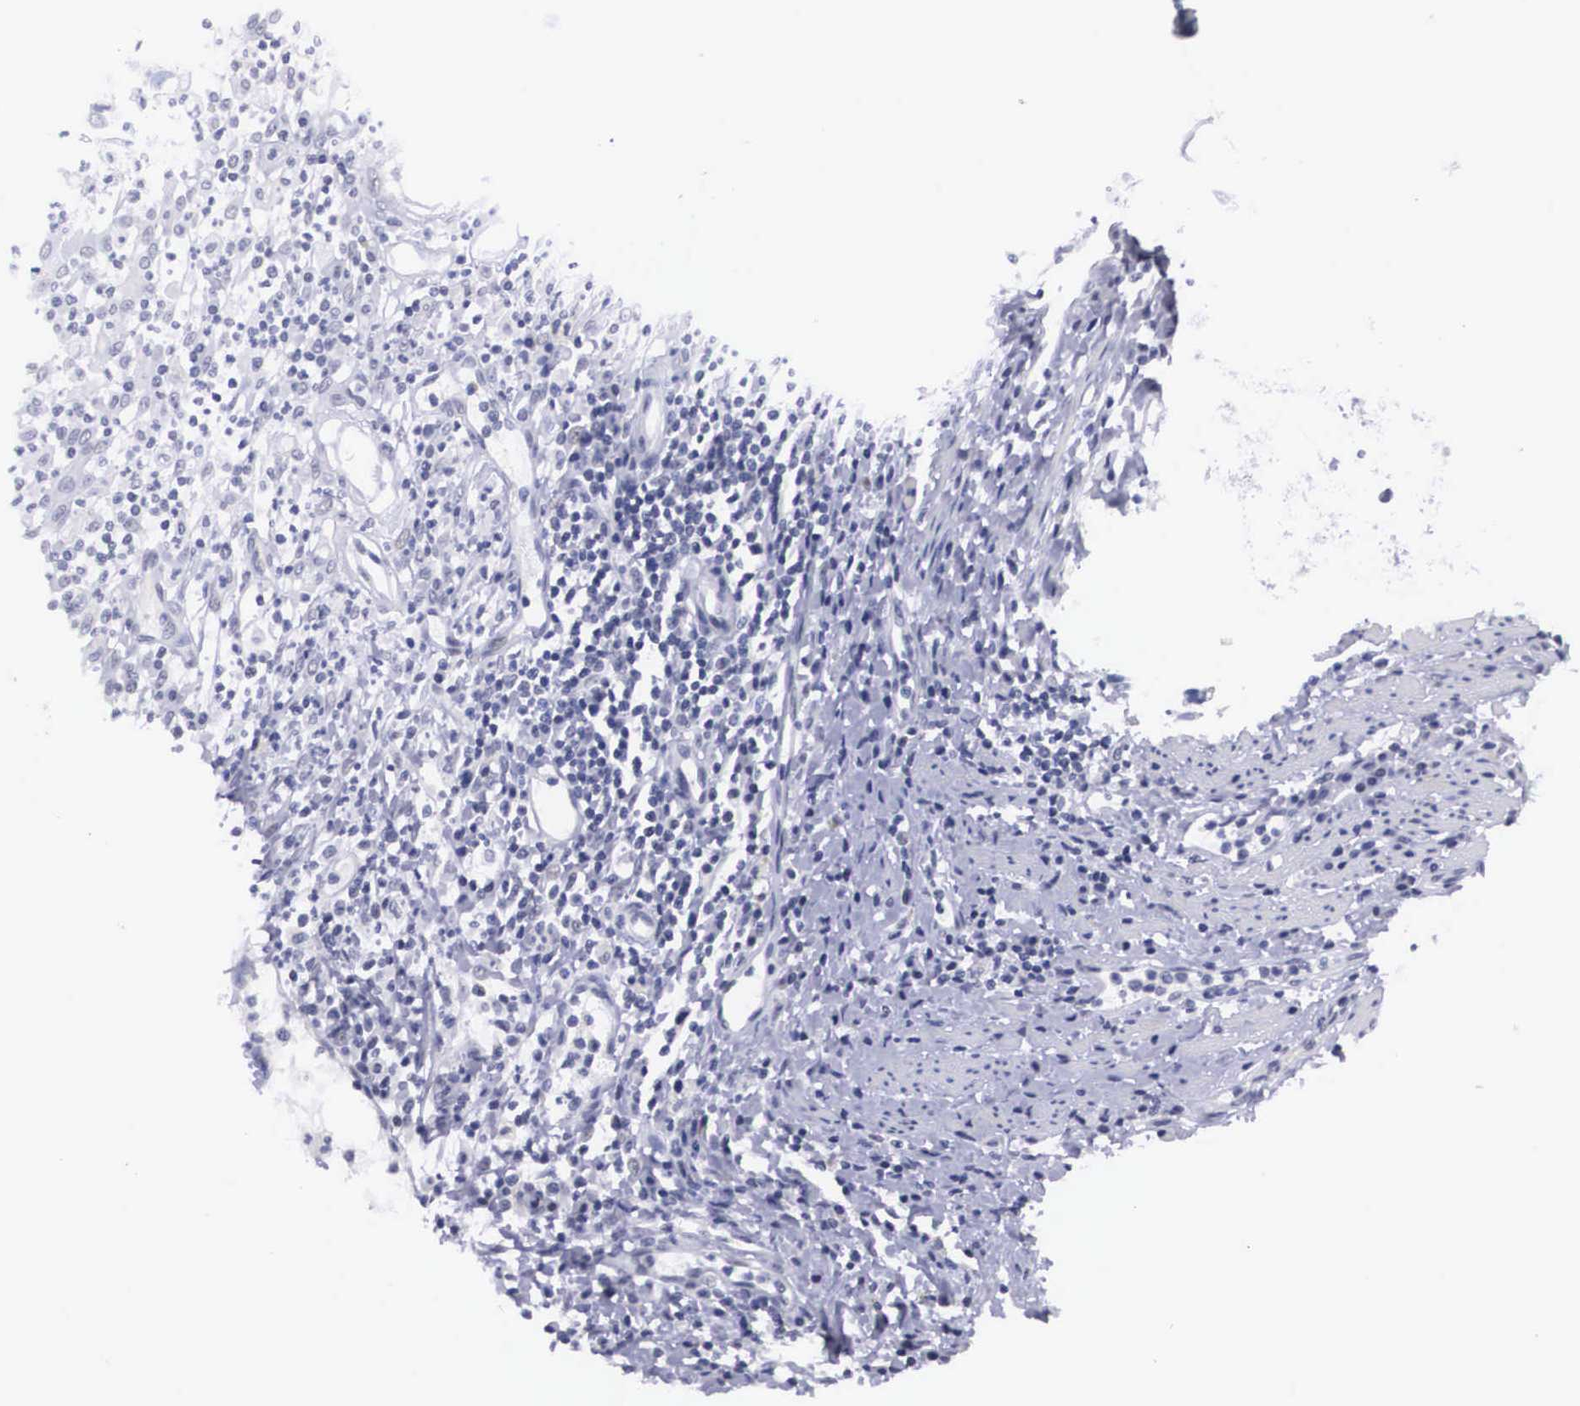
{"staining": {"intensity": "negative", "quantity": "none", "location": "none"}, "tissue": "colorectal cancer", "cell_type": "Tumor cells", "image_type": "cancer", "snomed": [{"axis": "morphology", "description": "Adenocarcinoma, NOS"}, {"axis": "topography", "description": "Rectum"}], "caption": "Immunohistochemistry image of colorectal cancer (adenocarcinoma) stained for a protein (brown), which shows no positivity in tumor cells.", "gene": "C22orf31", "patient": {"sex": "female", "age": 81}}